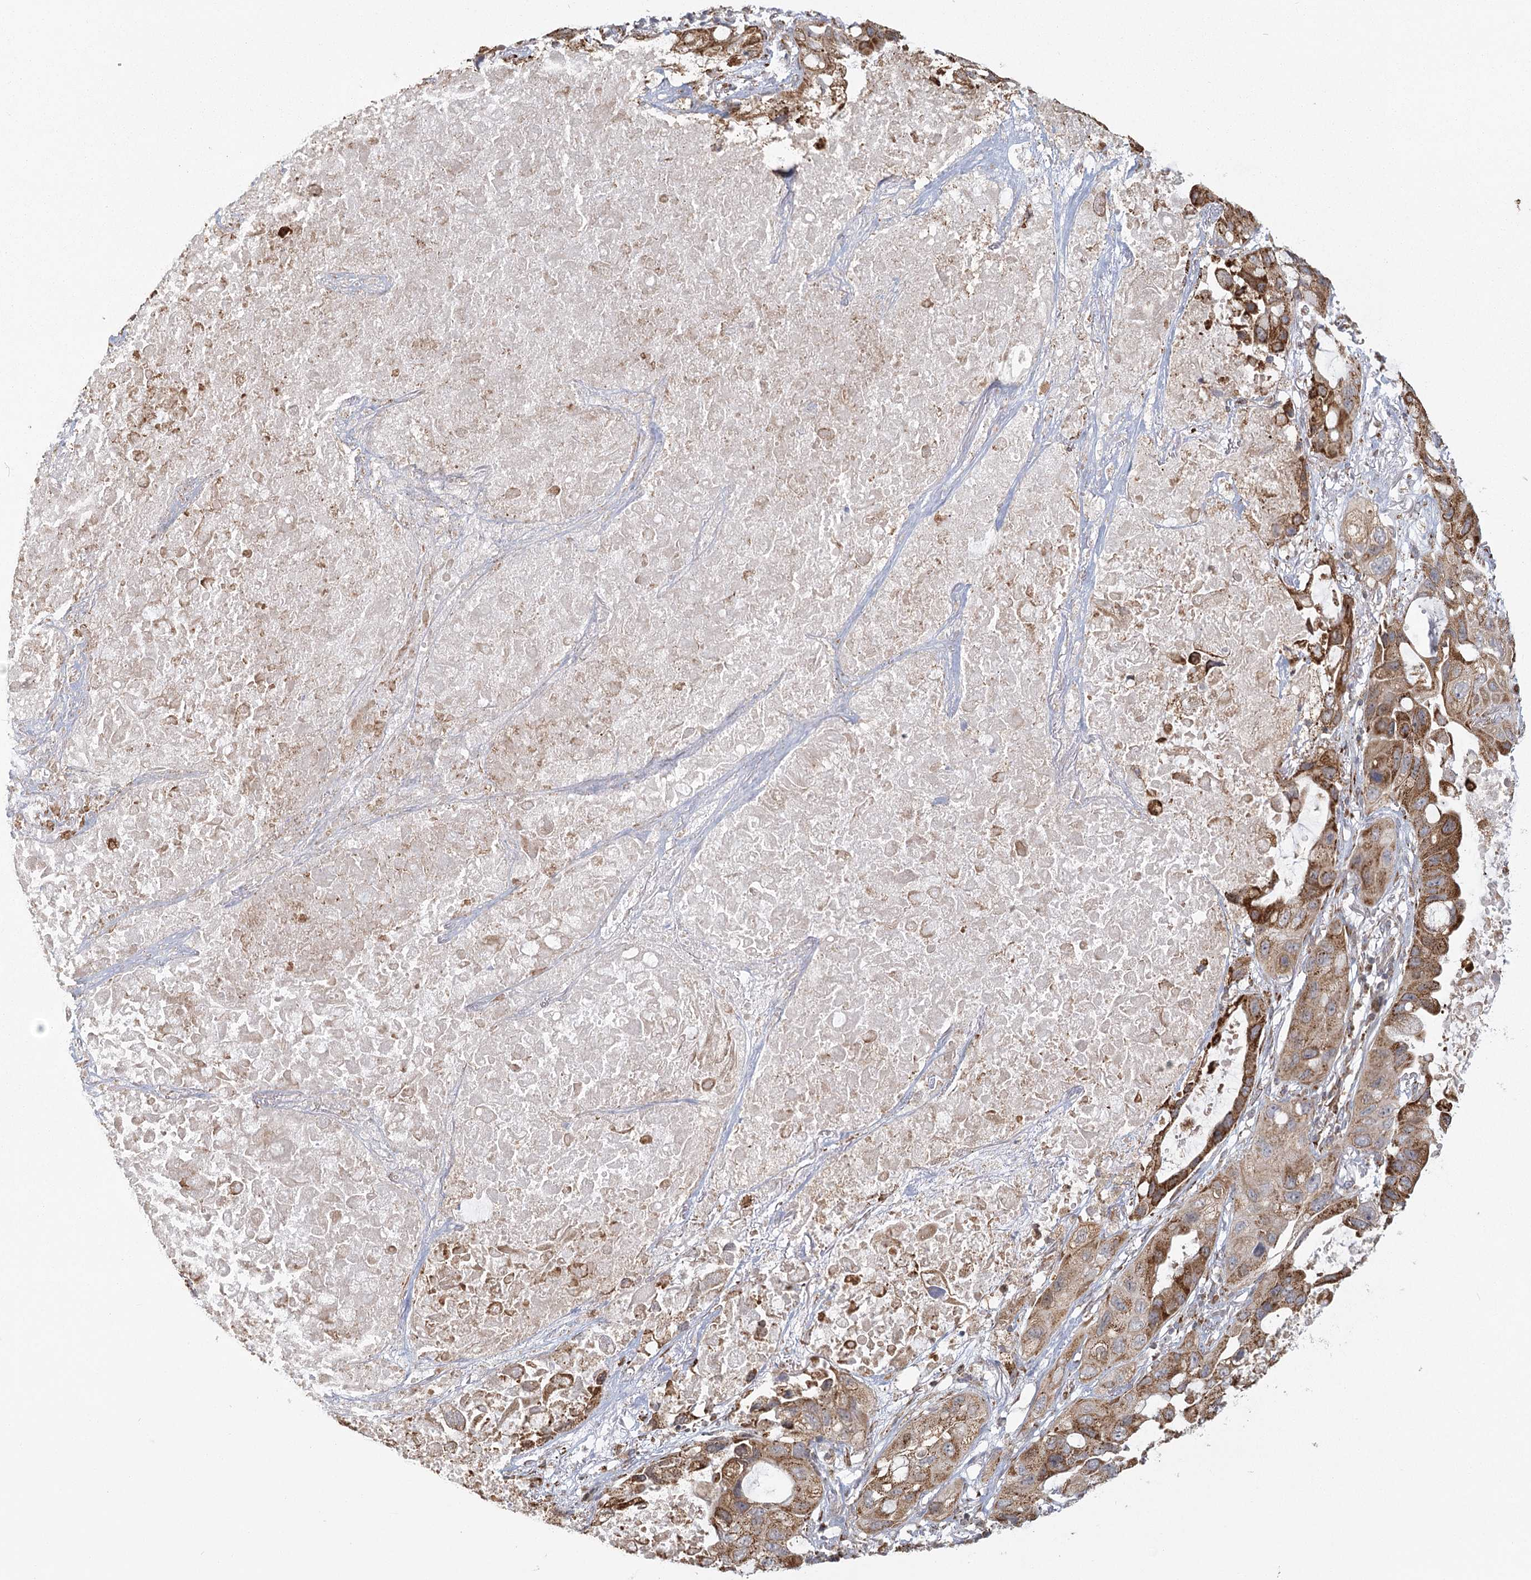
{"staining": {"intensity": "moderate", "quantity": ">75%", "location": "cytoplasmic/membranous"}, "tissue": "lung cancer", "cell_type": "Tumor cells", "image_type": "cancer", "snomed": [{"axis": "morphology", "description": "Squamous cell carcinoma, NOS"}, {"axis": "topography", "description": "Lung"}], "caption": "Immunohistochemistry (IHC) (DAB) staining of squamous cell carcinoma (lung) reveals moderate cytoplasmic/membranous protein staining in about >75% of tumor cells.", "gene": "LACTB", "patient": {"sex": "female", "age": 73}}